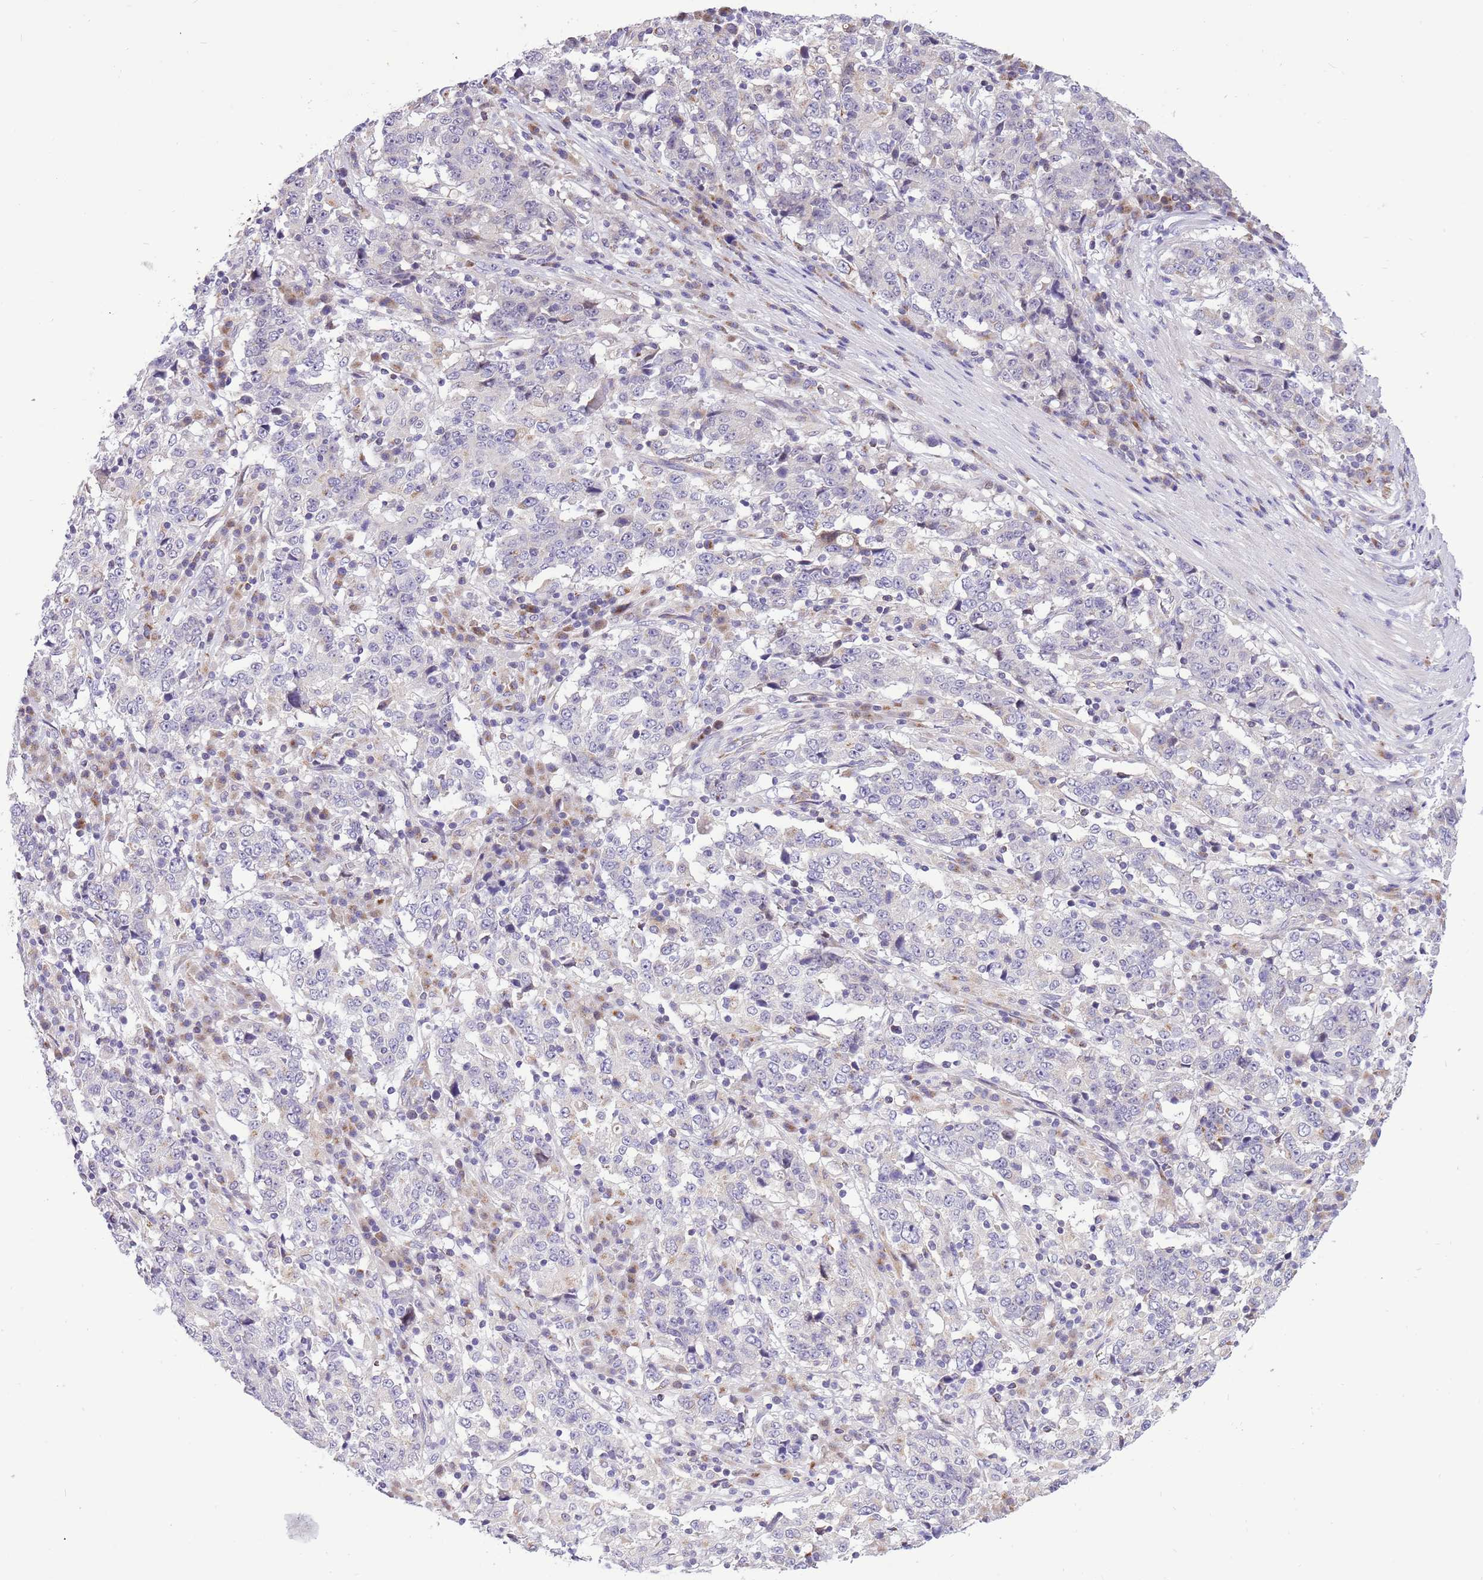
{"staining": {"intensity": "negative", "quantity": "none", "location": "none"}, "tissue": "stomach cancer", "cell_type": "Tumor cells", "image_type": "cancer", "snomed": [{"axis": "morphology", "description": "Adenocarcinoma, NOS"}, {"axis": "topography", "description": "Stomach"}], "caption": "High power microscopy photomicrograph of an immunohistochemistry (IHC) histopathology image of stomach adenocarcinoma, revealing no significant staining in tumor cells.", "gene": "COX17", "patient": {"sex": "male", "age": 59}}